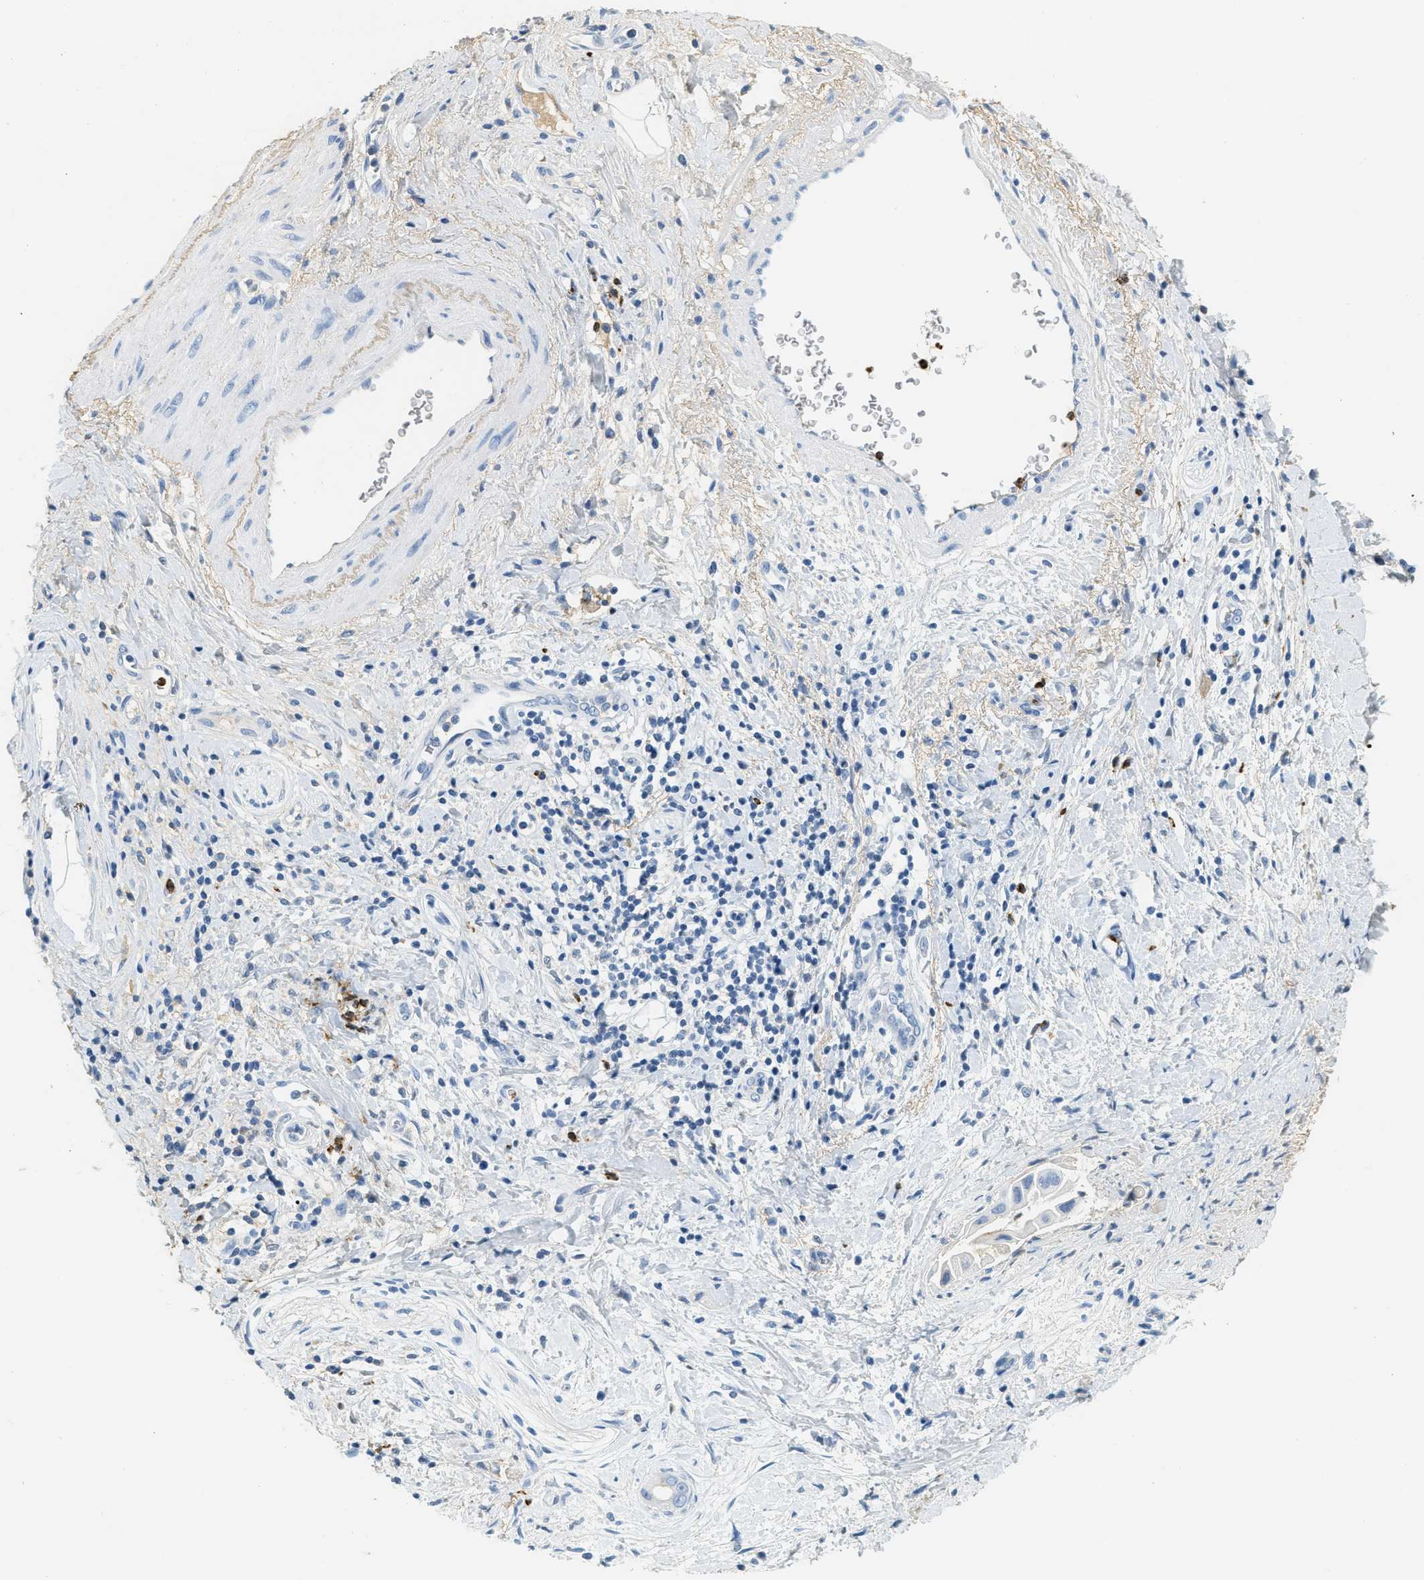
{"staining": {"intensity": "negative", "quantity": "none", "location": "none"}, "tissue": "pancreatic cancer", "cell_type": "Tumor cells", "image_type": "cancer", "snomed": [{"axis": "morphology", "description": "Adenocarcinoma, NOS"}, {"axis": "topography", "description": "Pancreas"}], "caption": "This is a histopathology image of immunohistochemistry (IHC) staining of adenocarcinoma (pancreatic), which shows no staining in tumor cells. The staining is performed using DAB (3,3'-diaminobenzidine) brown chromogen with nuclei counter-stained in using hematoxylin.", "gene": "LCN2", "patient": {"sex": "male", "age": 55}}